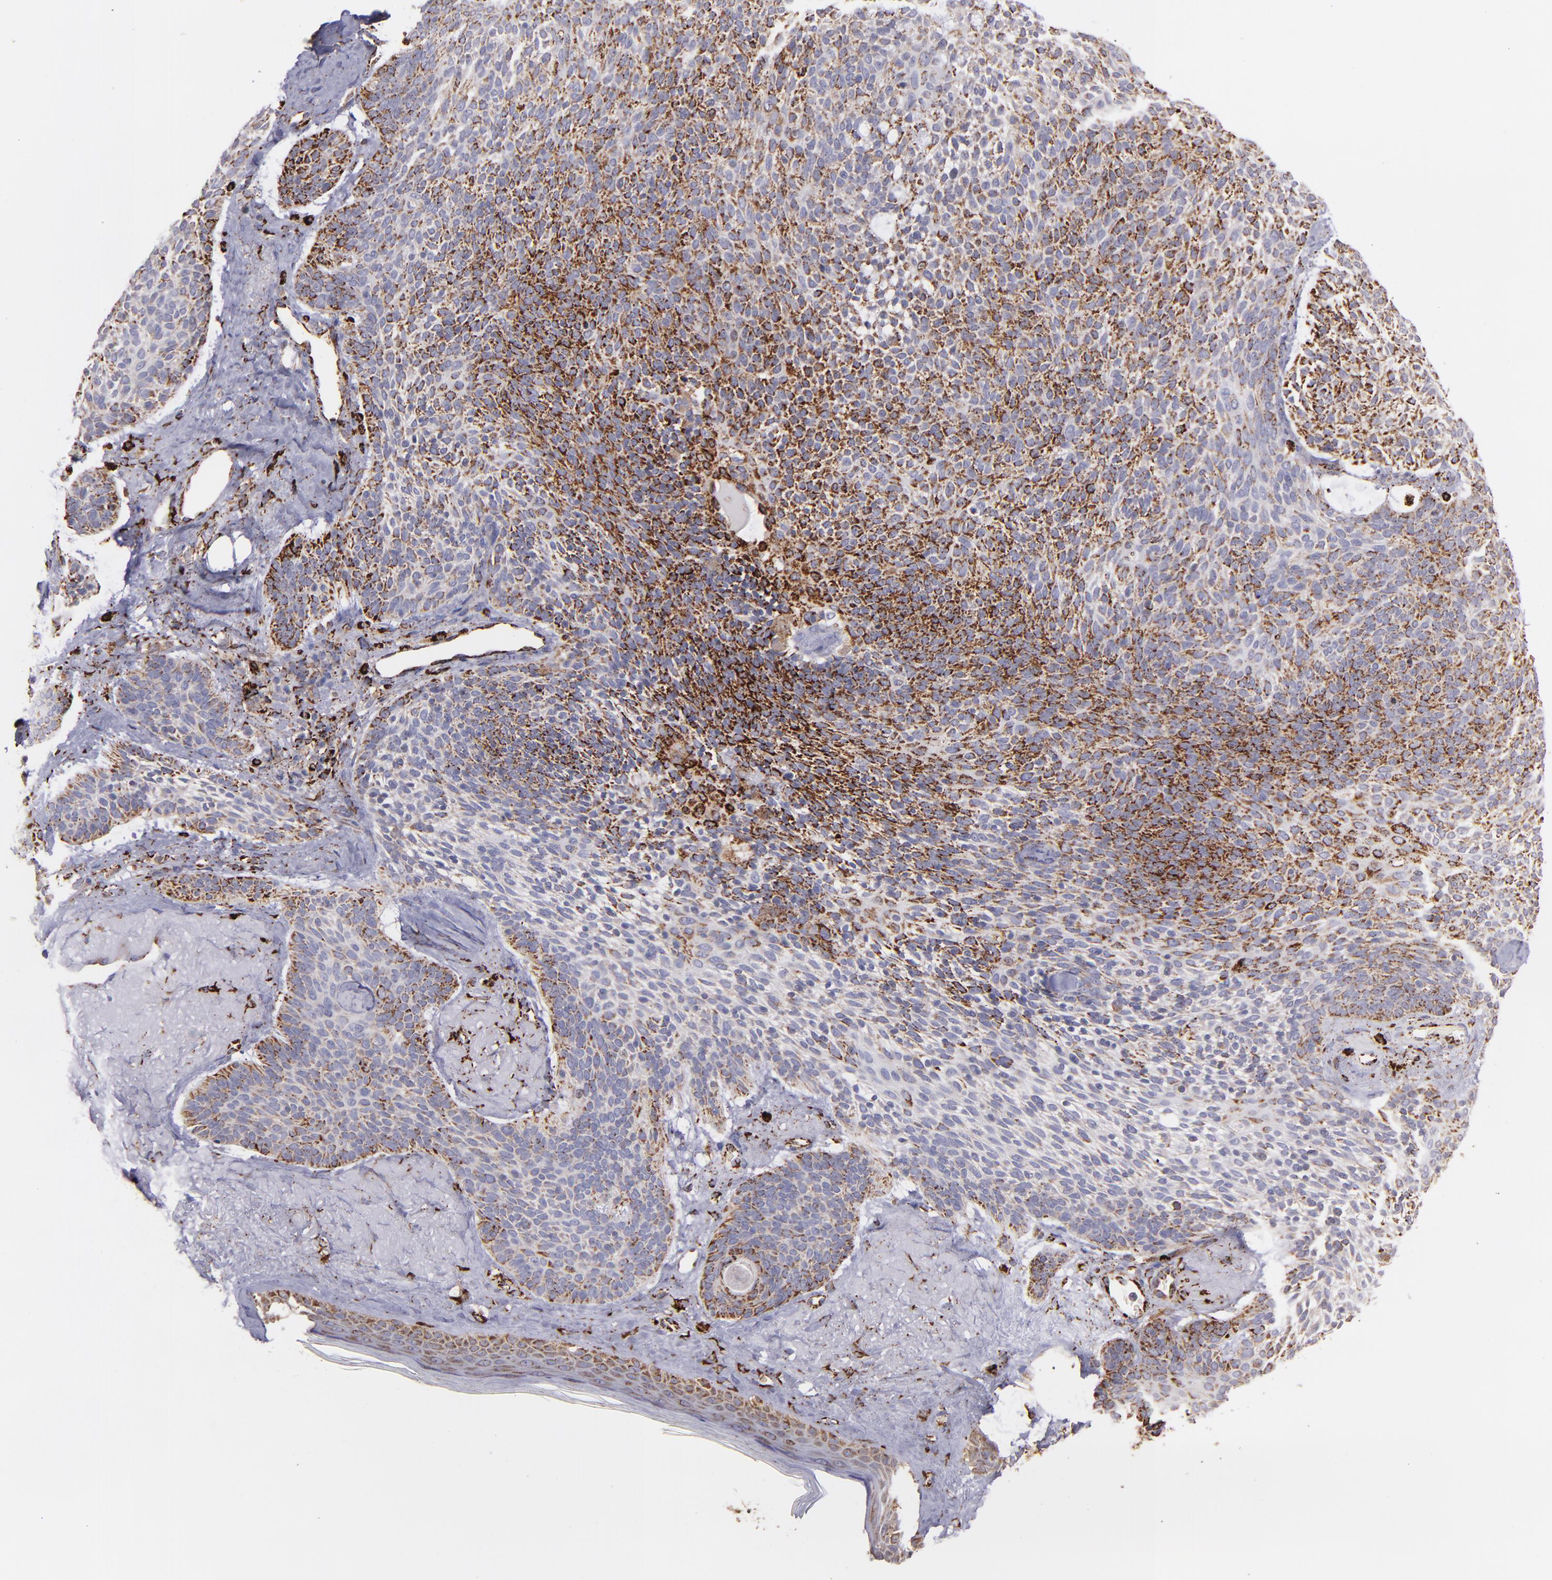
{"staining": {"intensity": "moderate", "quantity": "25%-75%", "location": "cytoplasmic/membranous"}, "tissue": "skin cancer", "cell_type": "Tumor cells", "image_type": "cancer", "snomed": [{"axis": "morphology", "description": "Normal tissue, NOS"}, {"axis": "morphology", "description": "Basal cell carcinoma"}, {"axis": "topography", "description": "Skin"}], "caption": "Immunohistochemical staining of human basal cell carcinoma (skin) exhibits medium levels of moderate cytoplasmic/membranous protein positivity in approximately 25%-75% of tumor cells.", "gene": "MAOB", "patient": {"sex": "female", "age": 70}}